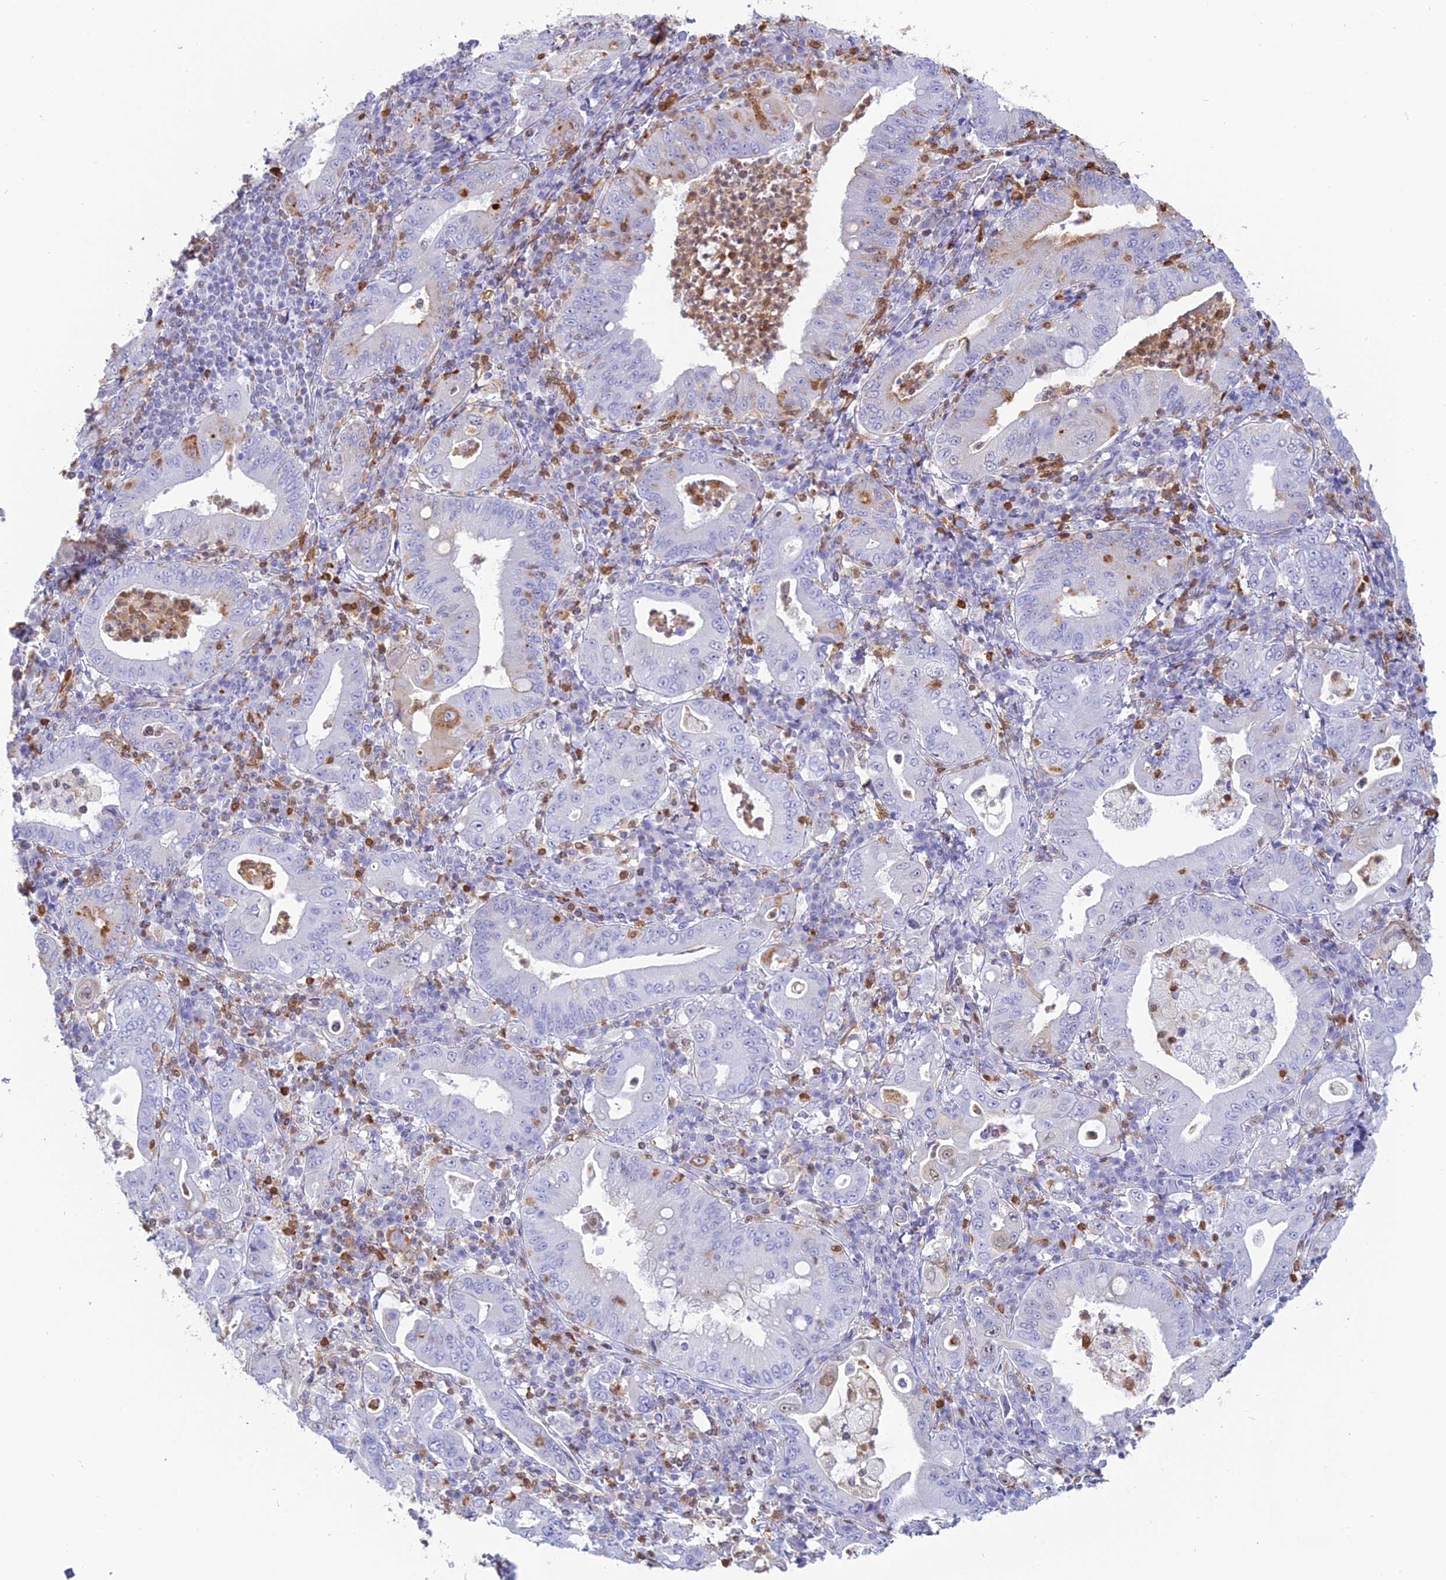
{"staining": {"intensity": "negative", "quantity": "none", "location": "none"}, "tissue": "stomach cancer", "cell_type": "Tumor cells", "image_type": "cancer", "snomed": [{"axis": "morphology", "description": "Normal tissue, NOS"}, {"axis": "morphology", "description": "Adenocarcinoma, NOS"}, {"axis": "topography", "description": "Esophagus"}, {"axis": "topography", "description": "Stomach, upper"}, {"axis": "topography", "description": "Peripheral nerve tissue"}], "caption": "IHC of stomach adenocarcinoma demonstrates no expression in tumor cells. (DAB immunohistochemistry (IHC) with hematoxylin counter stain).", "gene": "PGBD4", "patient": {"sex": "male", "age": 62}}